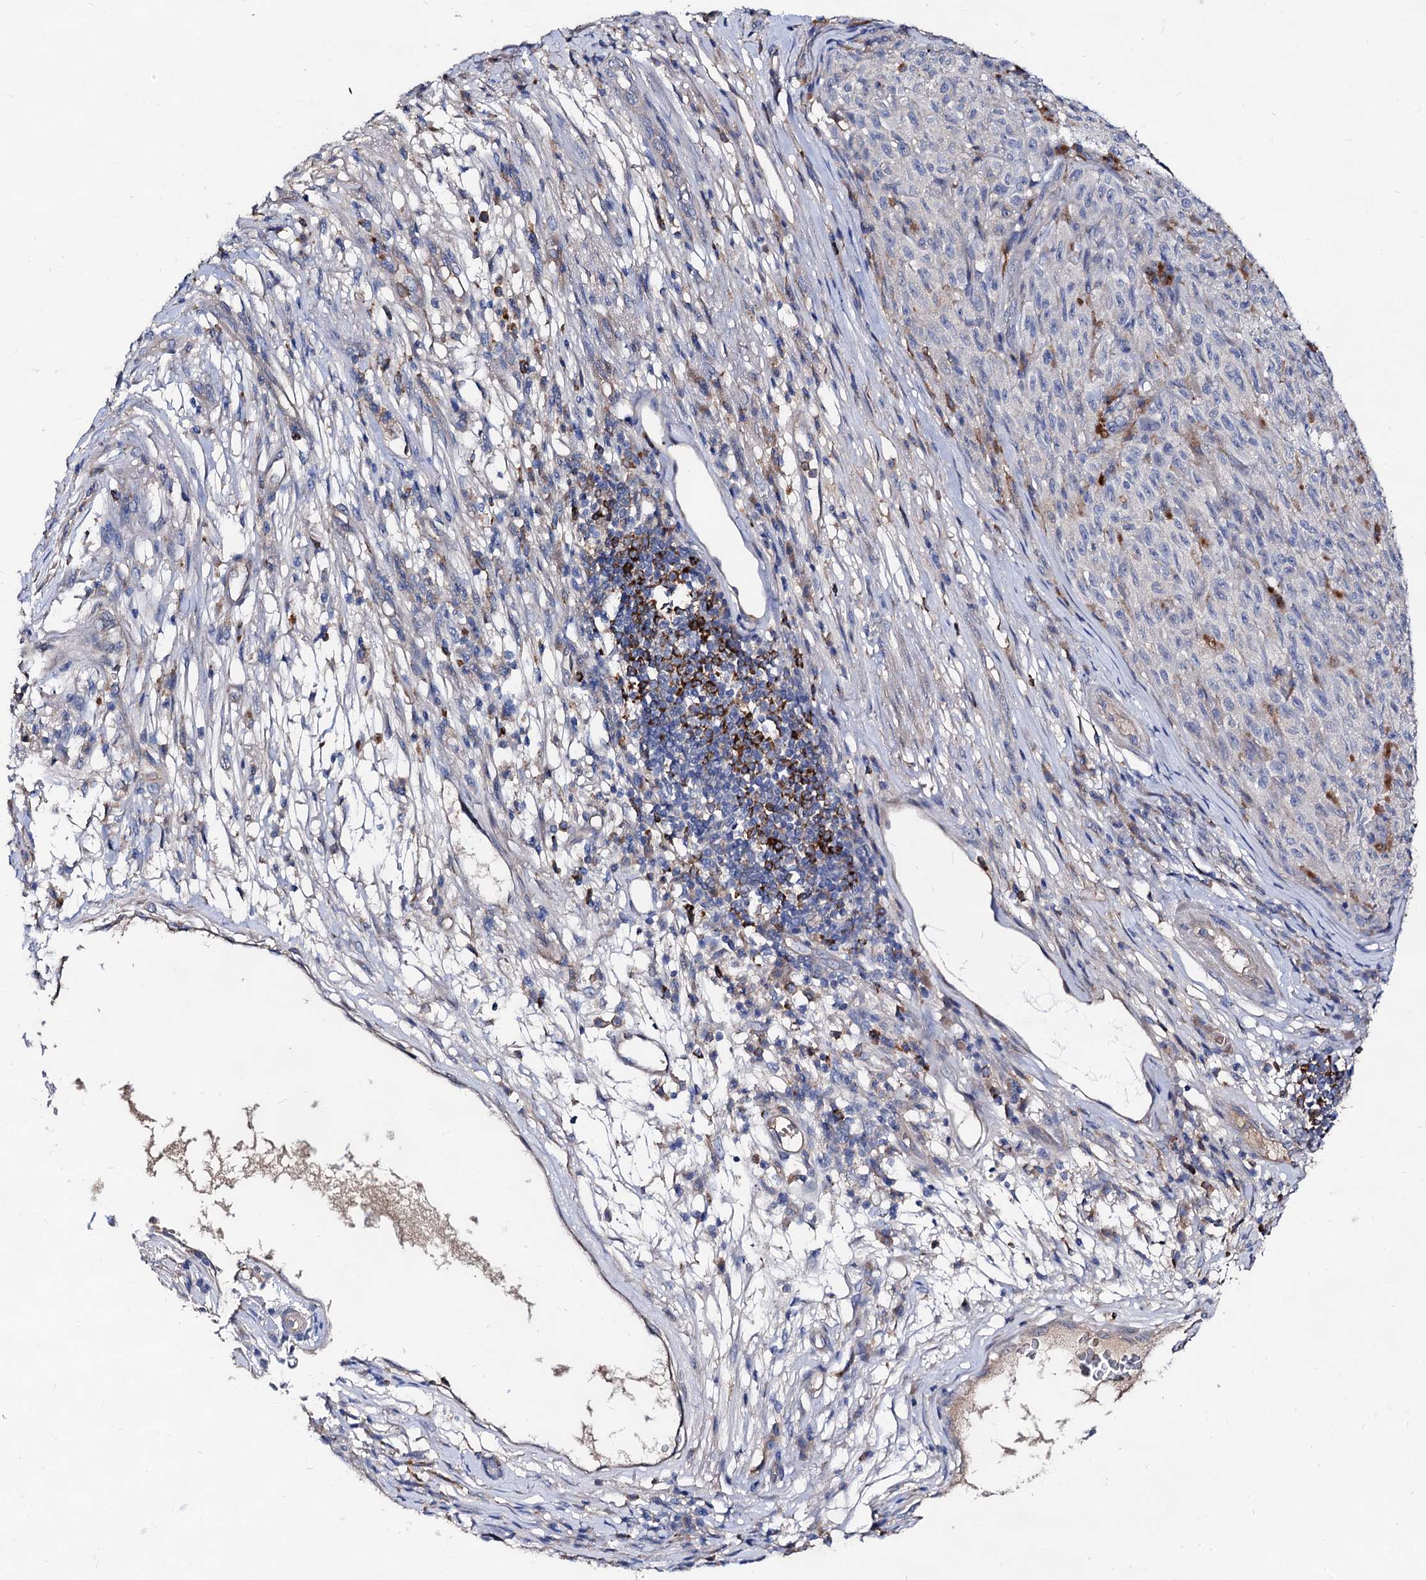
{"staining": {"intensity": "negative", "quantity": "none", "location": "none"}, "tissue": "melanoma", "cell_type": "Tumor cells", "image_type": "cancer", "snomed": [{"axis": "morphology", "description": "Malignant melanoma, NOS"}, {"axis": "topography", "description": "Skin"}], "caption": "Immunohistochemistry (IHC) of human melanoma displays no staining in tumor cells. (Brightfield microscopy of DAB immunohistochemistry at high magnification).", "gene": "HVCN1", "patient": {"sex": "female", "age": 82}}